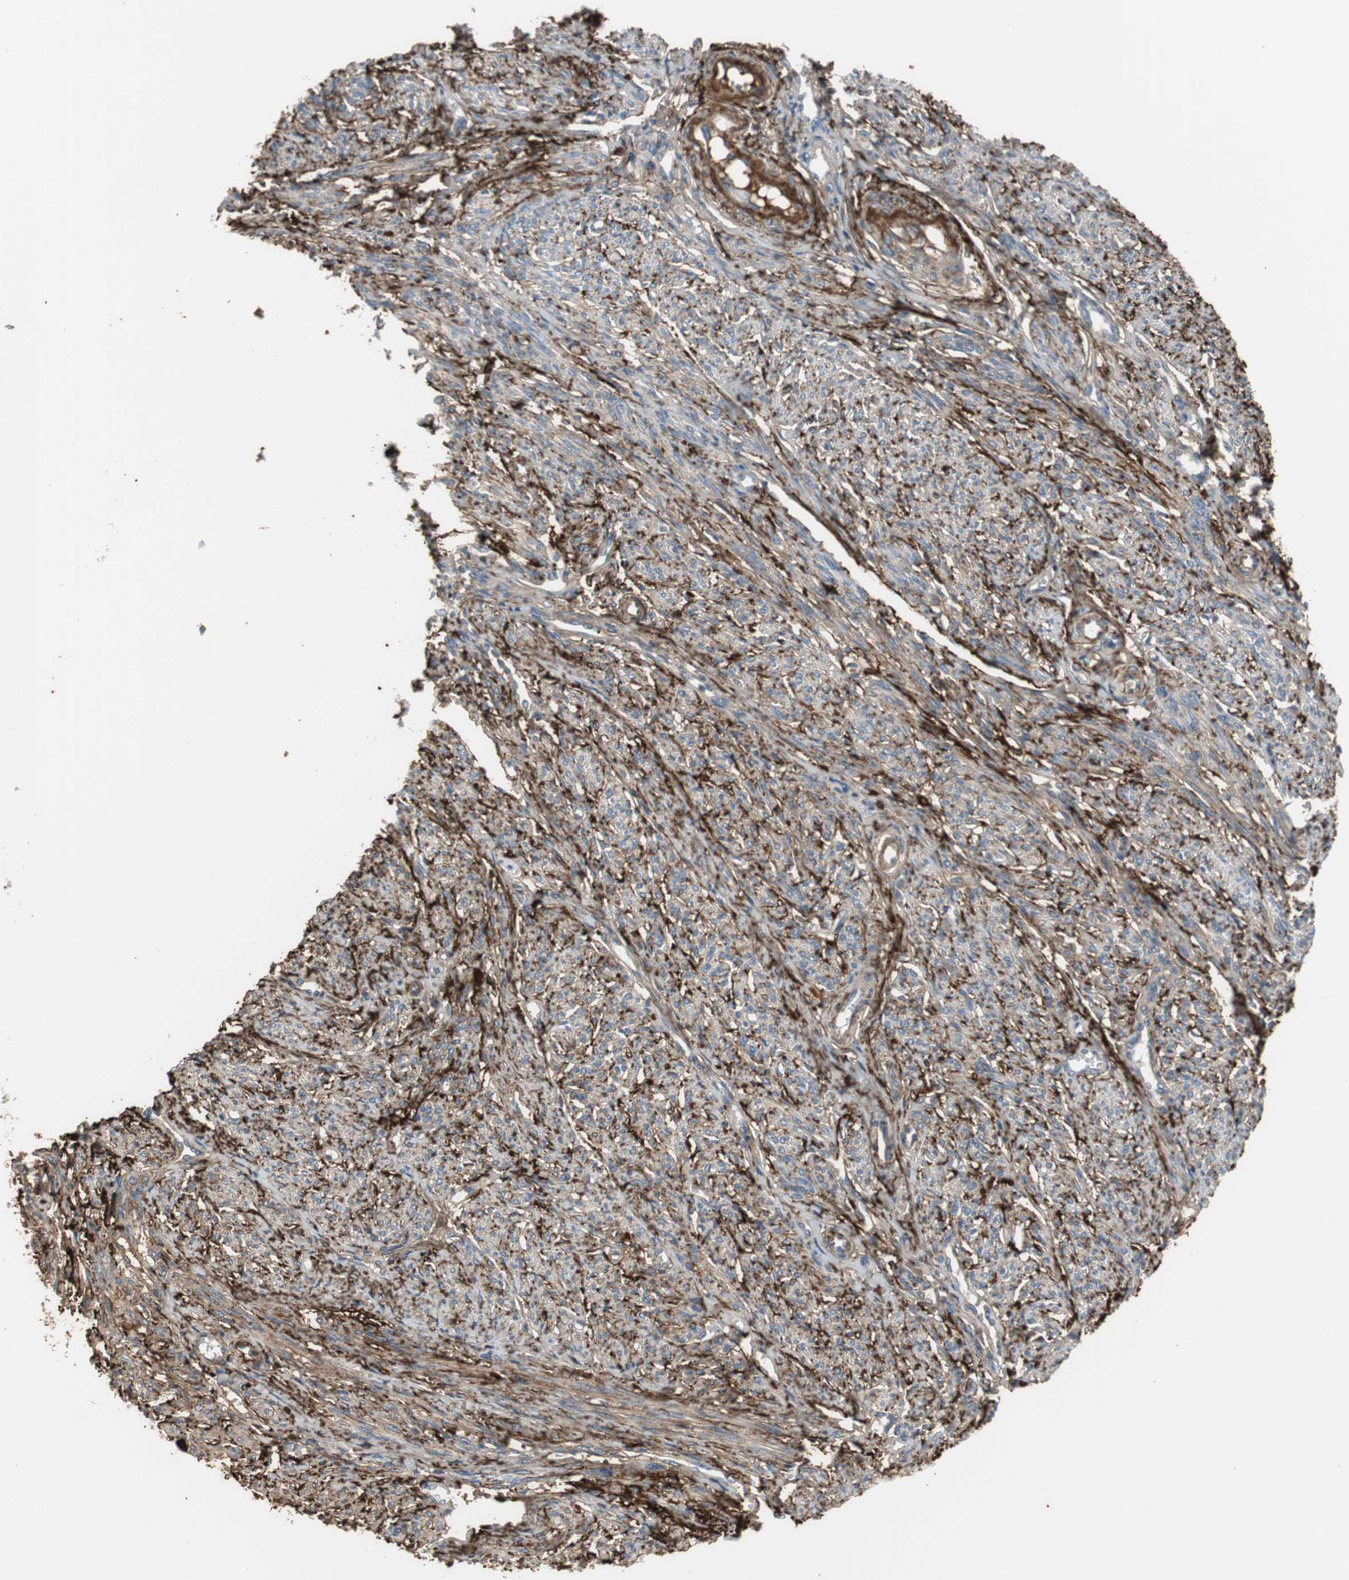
{"staining": {"intensity": "weak", "quantity": "25%-75%", "location": "cytoplasmic/membranous"}, "tissue": "smooth muscle", "cell_type": "Smooth muscle cells", "image_type": "normal", "snomed": [{"axis": "morphology", "description": "Normal tissue, NOS"}, {"axis": "topography", "description": "Smooth muscle"}], "caption": "This image displays normal smooth muscle stained with IHC to label a protein in brown. The cytoplasmic/membranous of smooth muscle cells show weak positivity for the protein. Nuclei are counter-stained blue.", "gene": "APCS", "patient": {"sex": "female", "age": 65}}